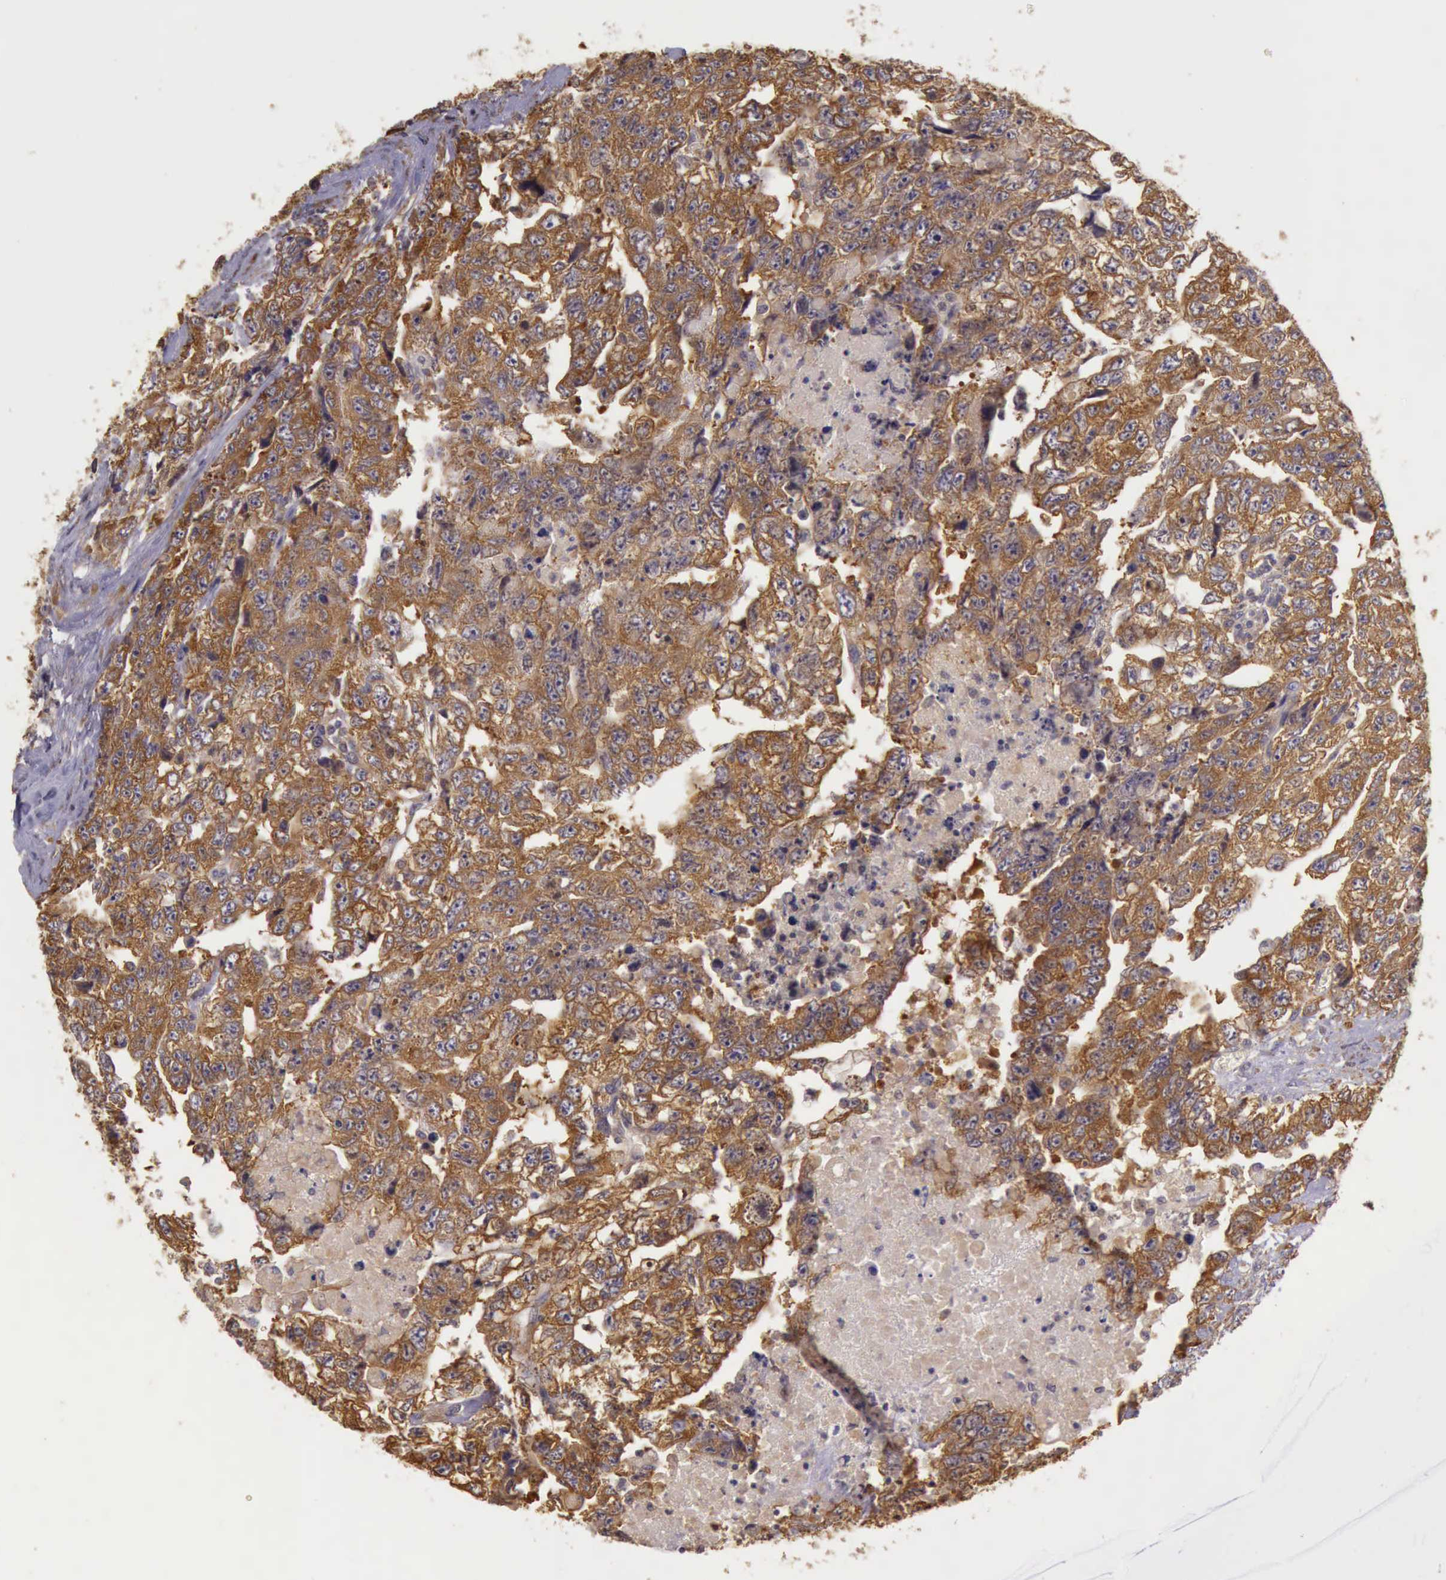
{"staining": {"intensity": "strong", "quantity": ">75%", "location": "cytoplasmic/membranous"}, "tissue": "testis cancer", "cell_type": "Tumor cells", "image_type": "cancer", "snomed": [{"axis": "morphology", "description": "Carcinoma, Embryonal, NOS"}, {"axis": "topography", "description": "Testis"}], "caption": "Testis cancer (embryonal carcinoma) stained with a brown dye shows strong cytoplasmic/membranous positive staining in approximately >75% of tumor cells.", "gene": "EIF5", "patient": {"sex": "male", "age": 36}}